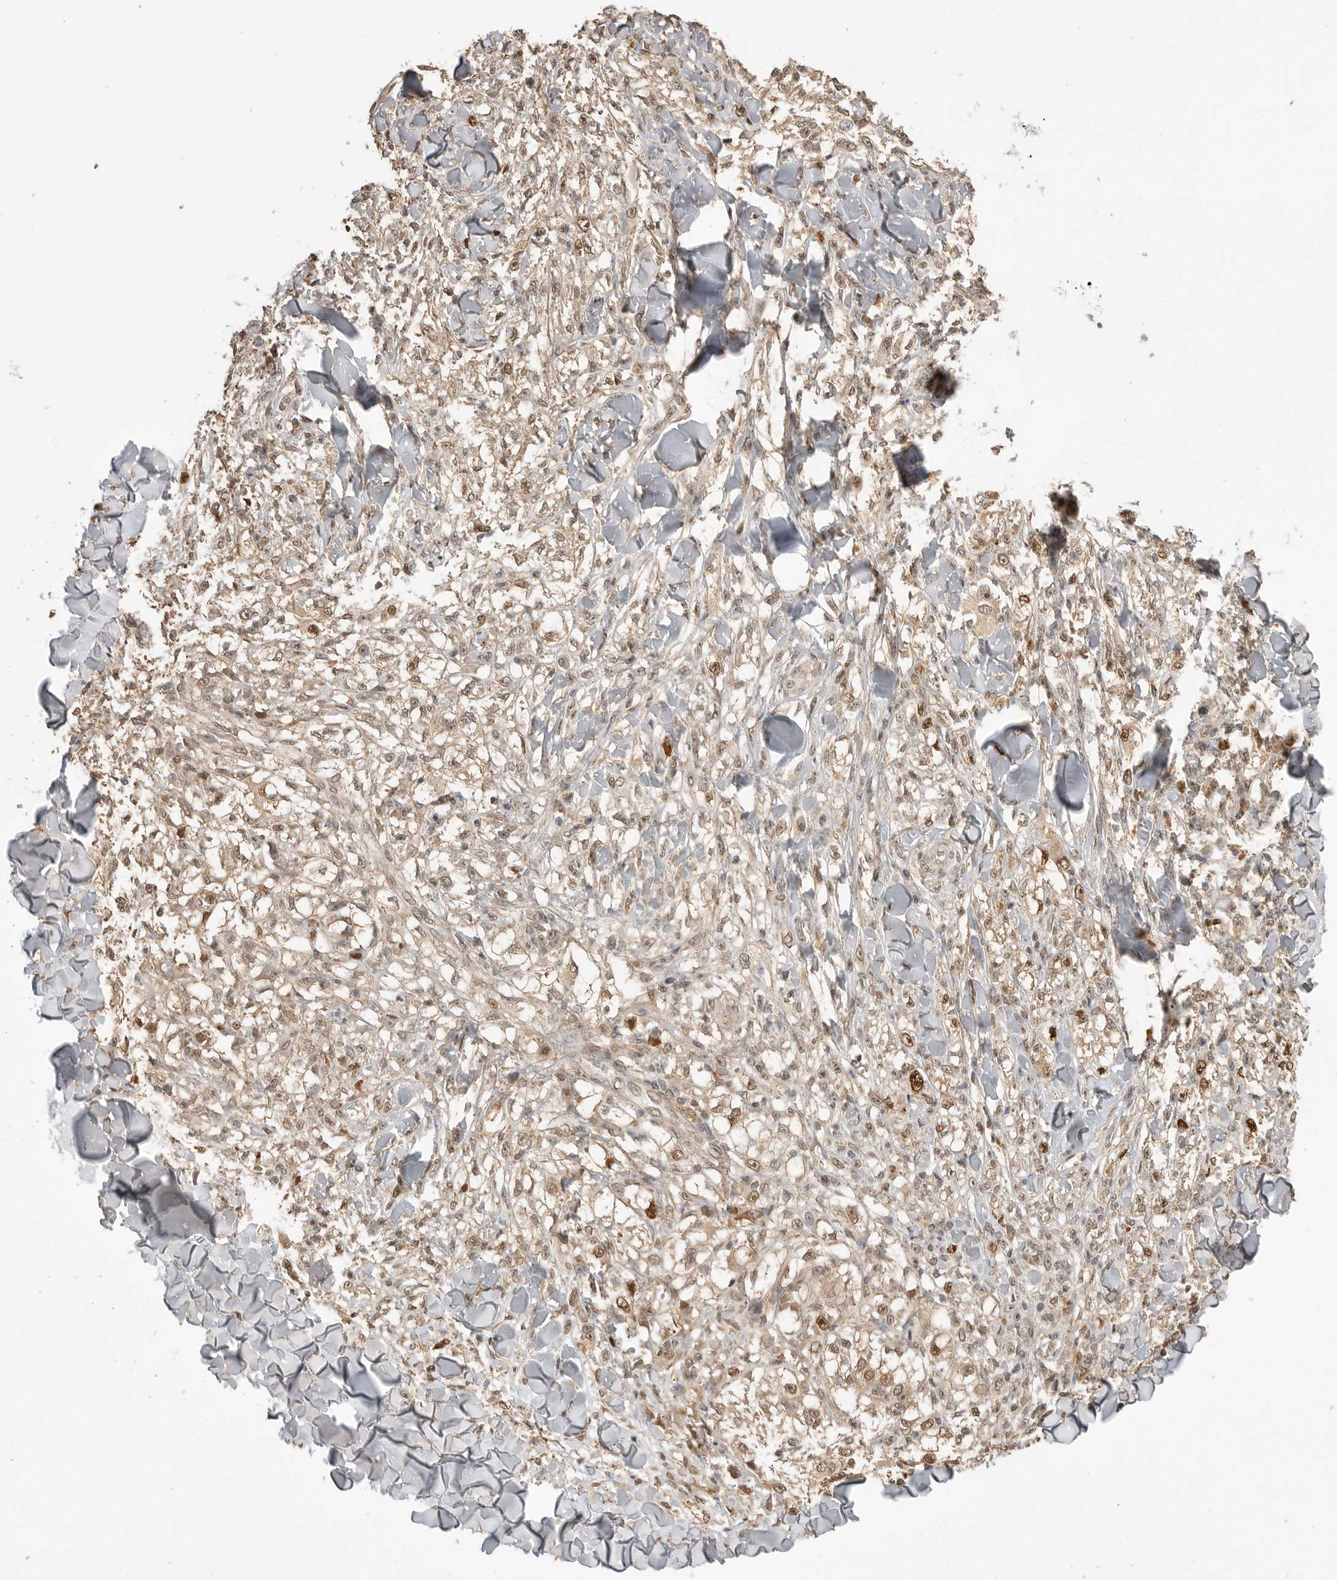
{"staining": {"intensity": "moderate", "quantity": ">75%", "location": "nuclear"}, "tissue": "melanoma", "cell_type": "Tumor cells", "image_type": "cancer", "snomed": [{"axis": "morphology", "description": "Malignant melanoma, NOS"}, {"axis": "topography", "description": "Skin of head"}], "caption": "DAB (3,3'-diaminobenzidine) immunohistochemical staining of malignant melanoma shows moderate nuclear protein positivity in about >75% of tumor cells.", "gene": "ASPSCR1", "patient": {"sex": "male", "age": 83}}